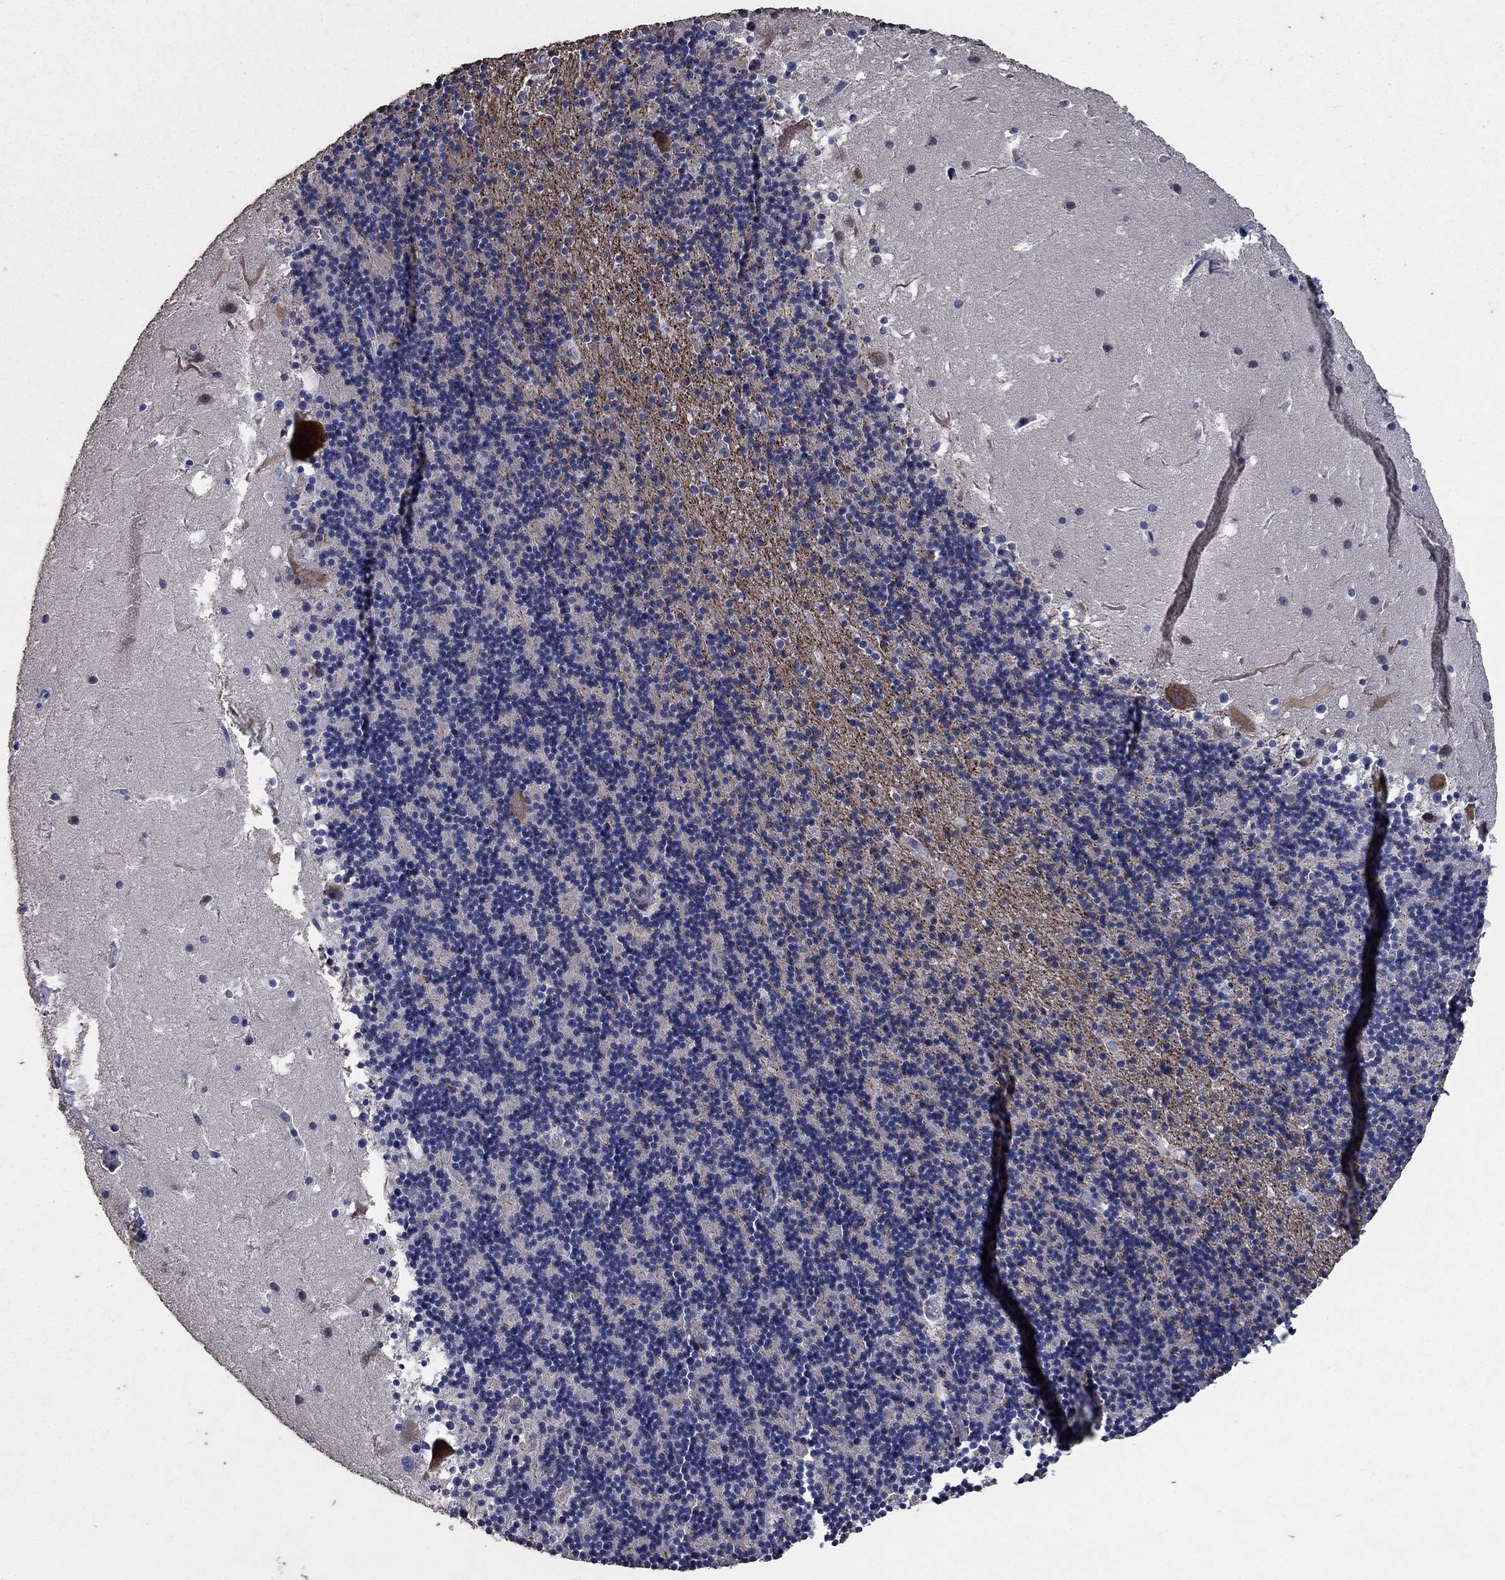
{"staining": {"intensity": "negative", "quantity": "none", "location": "none"}, "tissue": "cerebellum", "cell_type": "Cells in granular layer", "image_type": "normal", "snomed": [{"axis": "morphology", "description": "Normal tissue, NOS"}, {"axis": "topography", "description": "Cerebellum"}], "caption": "A high-resolution histopathology image shows IHC staining of benign cerebellum, which exhibits no significant staining in cells in granular layer. (Brightfield microscopy of DAB immunohistochemistry (IHC) at high magnification).", "gene": "NCEH1", "patient": {"sex": "male", "age": 37}}